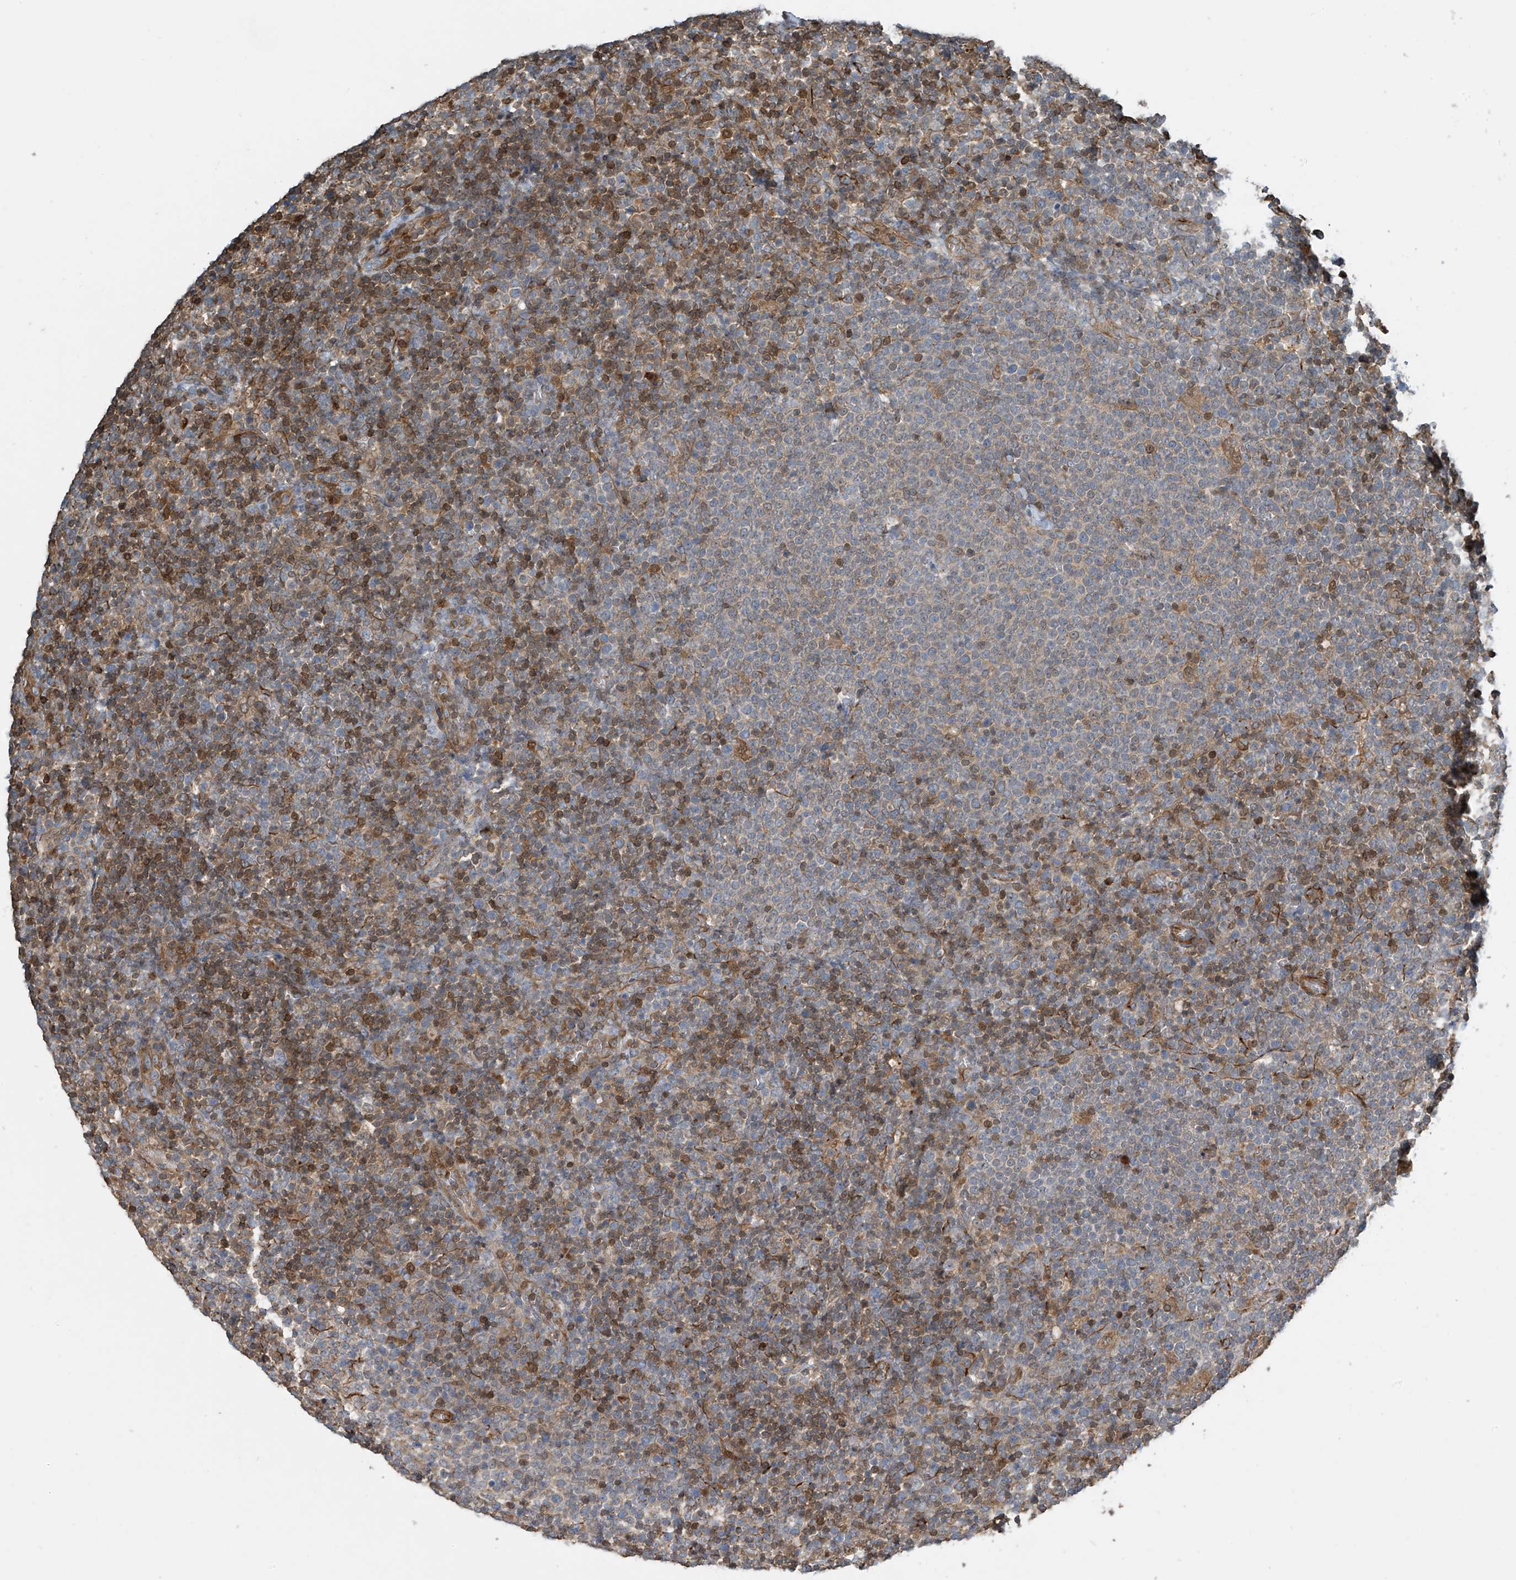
{"staining": {"intensity": "moderate", "quantity": "<25%", "location": "cytoplasmic/membranous"}, "tissue": "lymphoma", "cell_type": "Tumor cells", "image_type": "cancer", "snomed": [{"axis": "morphology", "description": "Malignant lymphoma, non-Hodgkin's type, High grade"}, {"axis": "topography", "description": "Lymph node"}], "caption": "Lymphoma stained for a protein shows moderate cytoplasmic/membranous positivity in tumor cells.", "gene": "SH3BGRL3", "patient": {"sex": "male", "age": 61}}